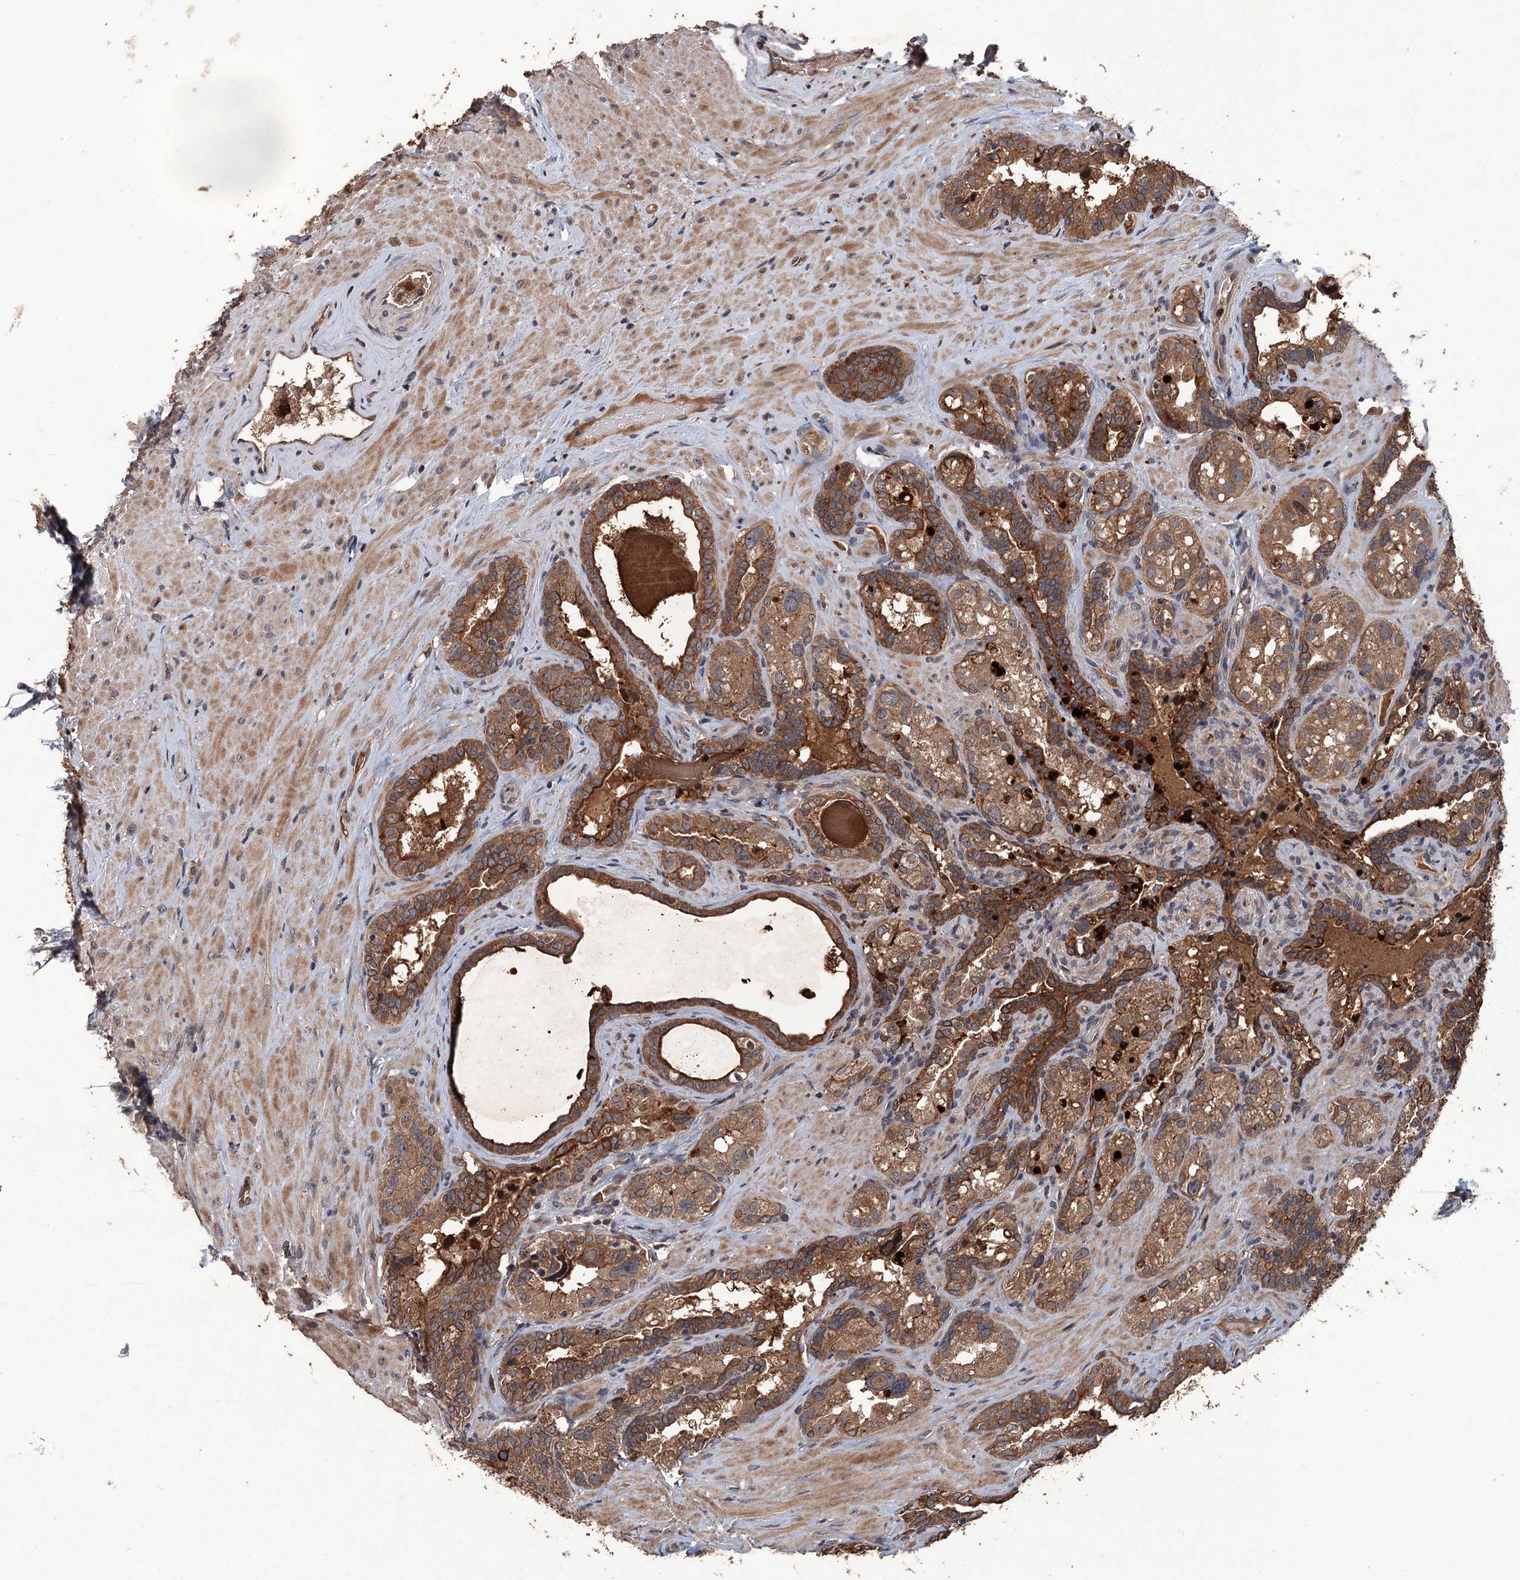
{"staining": {"intensity": "moderate", "quantity": ">75%", "location": "cytoplasmic/membranous"}, "tissue": "seminal vesicle", "cell_type": "Glandular cells", "image_type": "normal", "snomed": [{"axis": "morphology", "description": "Normal tissue, NOS"}, {"axis": "topography", "description": "Seminal veicle"}, {"axis": "topography", "description": "Peripheral nerve tissue"}], "caption": "IHC of benign seminal vesicle exhibits medium levels of moderate cytoplasmic/membranous expression in about >75% of glandular cells.", "gene": "ZNF438", "patient": {"sex": "male", "age": 67}}